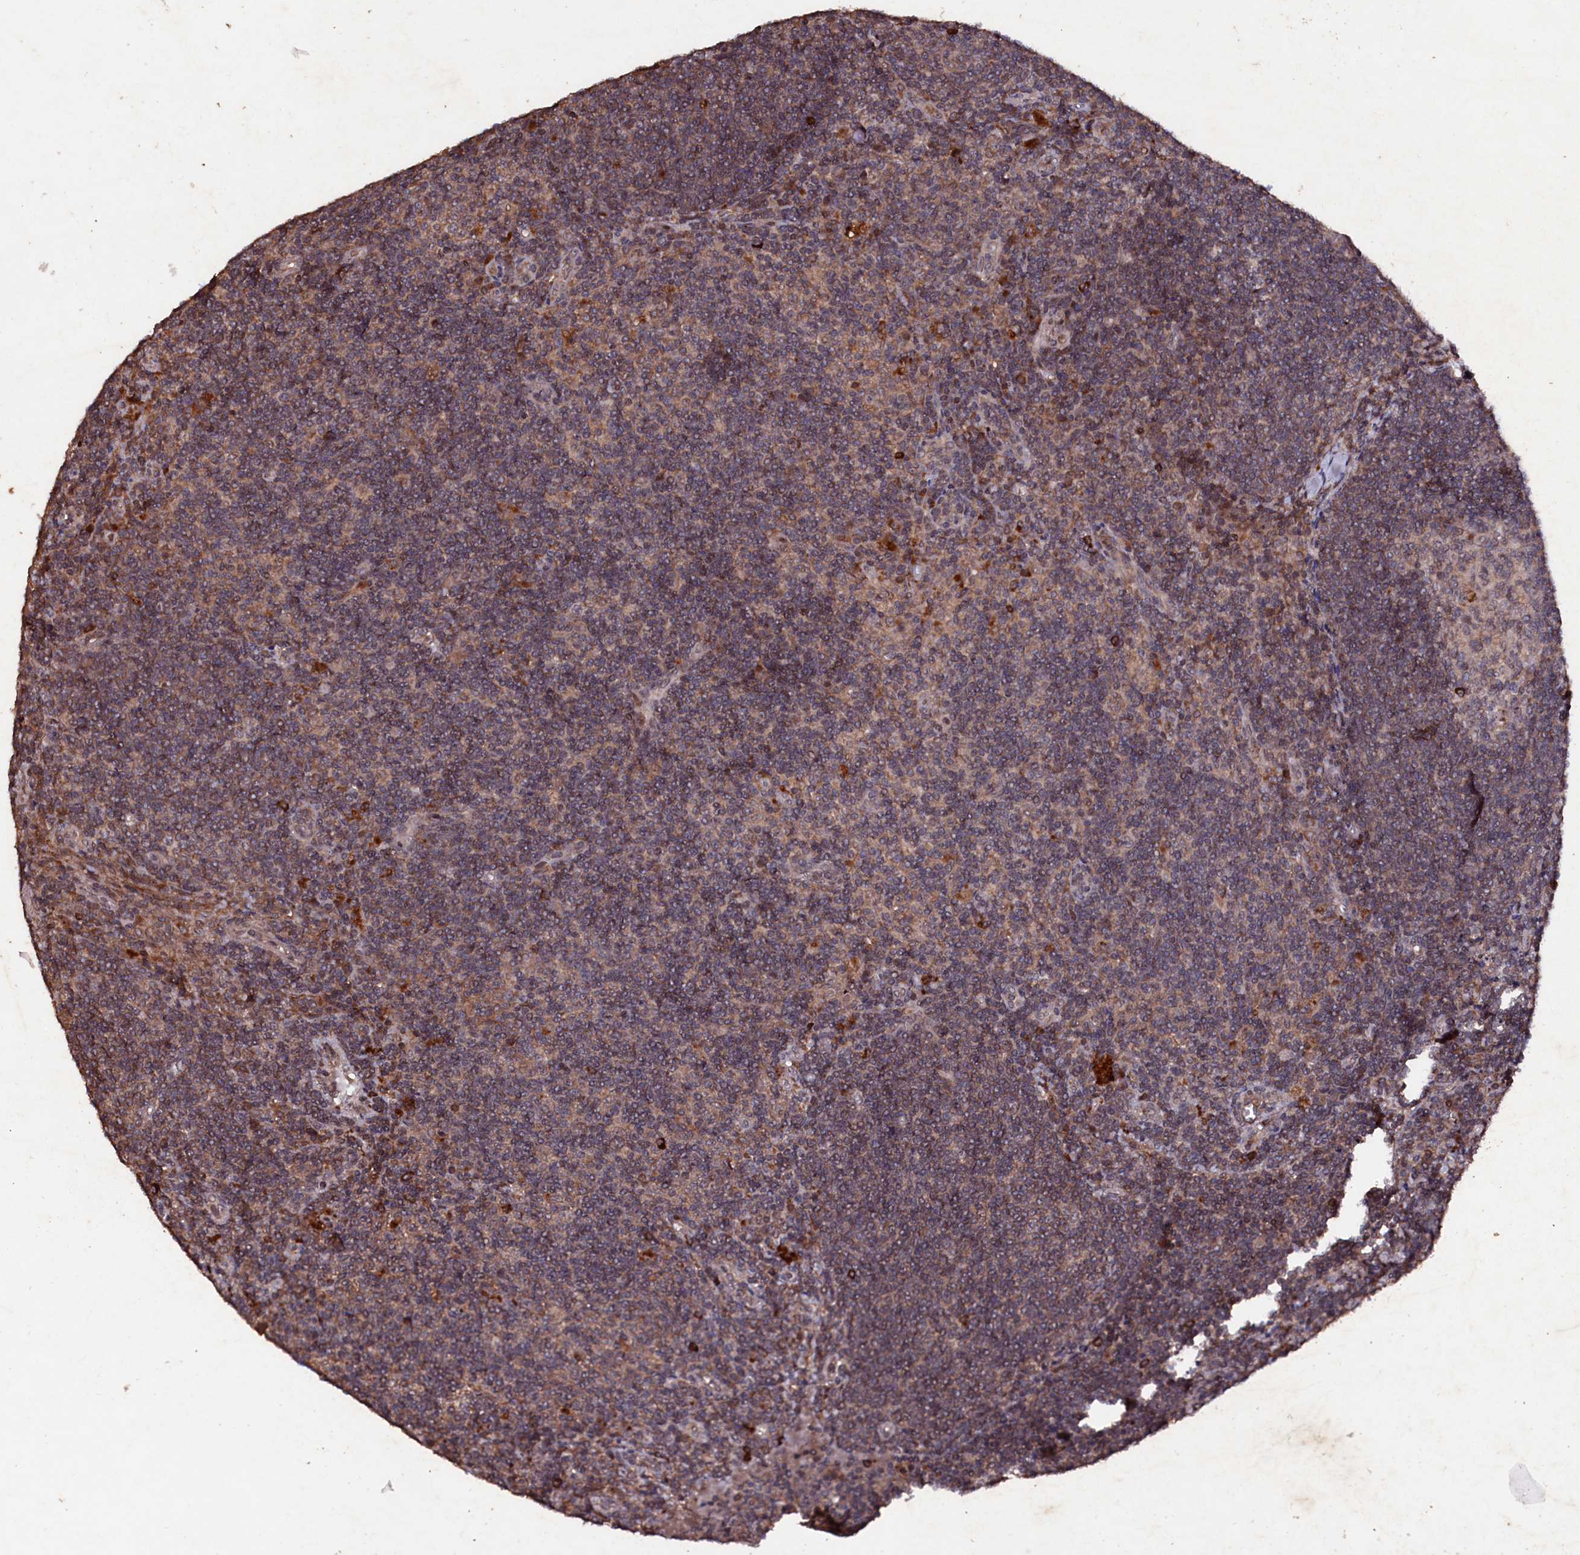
{"staining": {"intensity": "weak", "quantity": ">75%", "location": "cytoplasmic/membranous"}, "tissue": "lymph node", "cell_type": "Germinal center cells", "image_type": "normal", "snomed": [{"axis": "morphology", "description": "Normal tissue, NOS"}, {"axis": "topography", "description": "Lymph node"}], "caption": "This image displays IHC staining of benign lymph node, with low weak cytoplasmic/membranous positivity in approximately >75% of germinal center cells.", "gene": "MYO1H", "patient": {"sex": "male", "age": 69}}